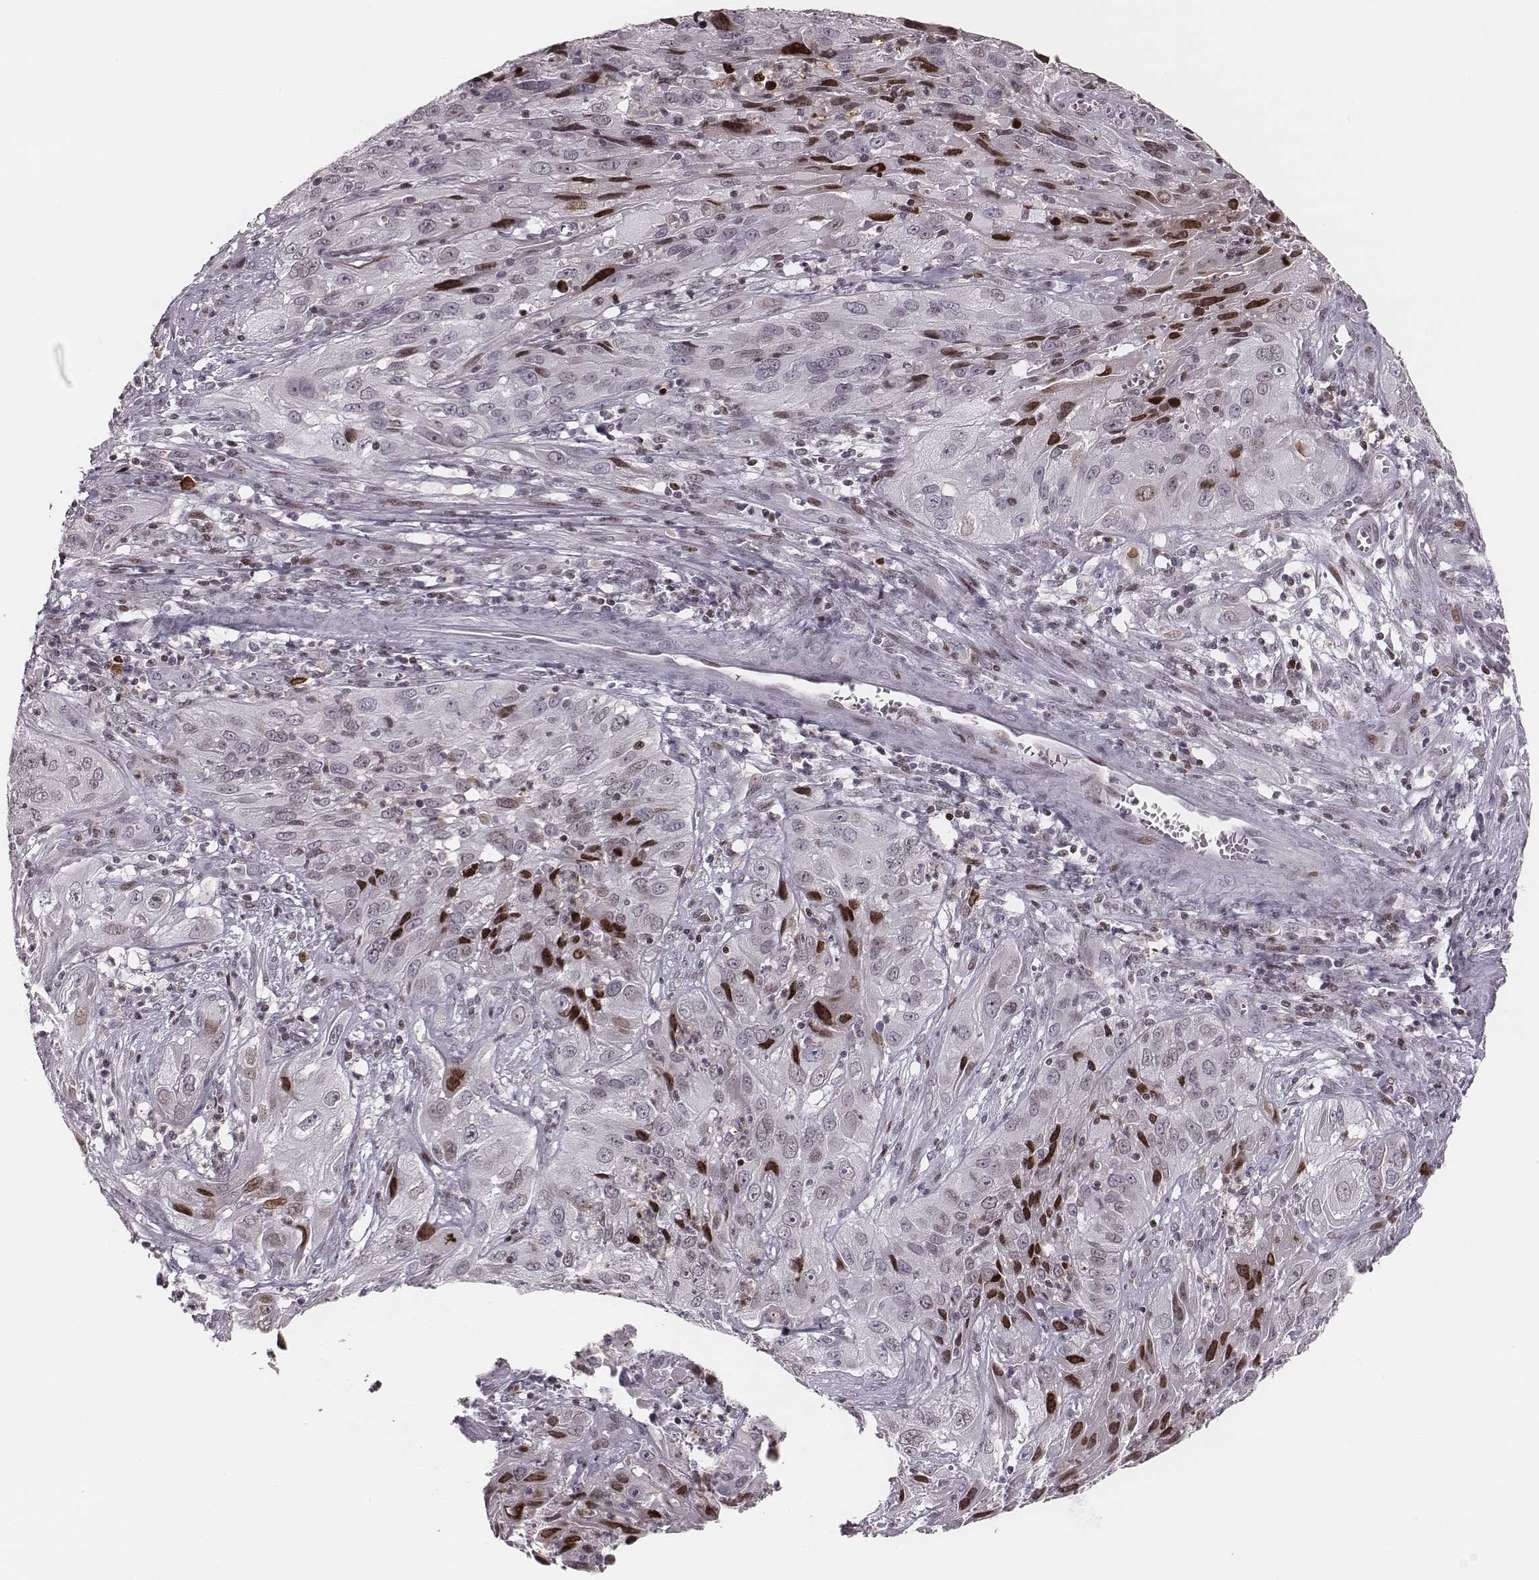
{"staining": {"intensity": "moderate", "quantity": "<25%", "location": "nuclear"}, "tissue": "cervical cancer", "cell_type": "Tumor cells", "image_type": "cancer", "snomed": [{"axis": "morphology", "description": "Squamous cell carcinoma, NOS"}, {"axis": "topography", "description": "Cervix"}], "caption": "IHC (DAB) staining of squamous cell carcinoma (cervical) demonstrates moderate nuclear protein expression in about <25% of tumor cells.", "gene": "NDC1", "patient": {"sex": "female", "age": 32}}